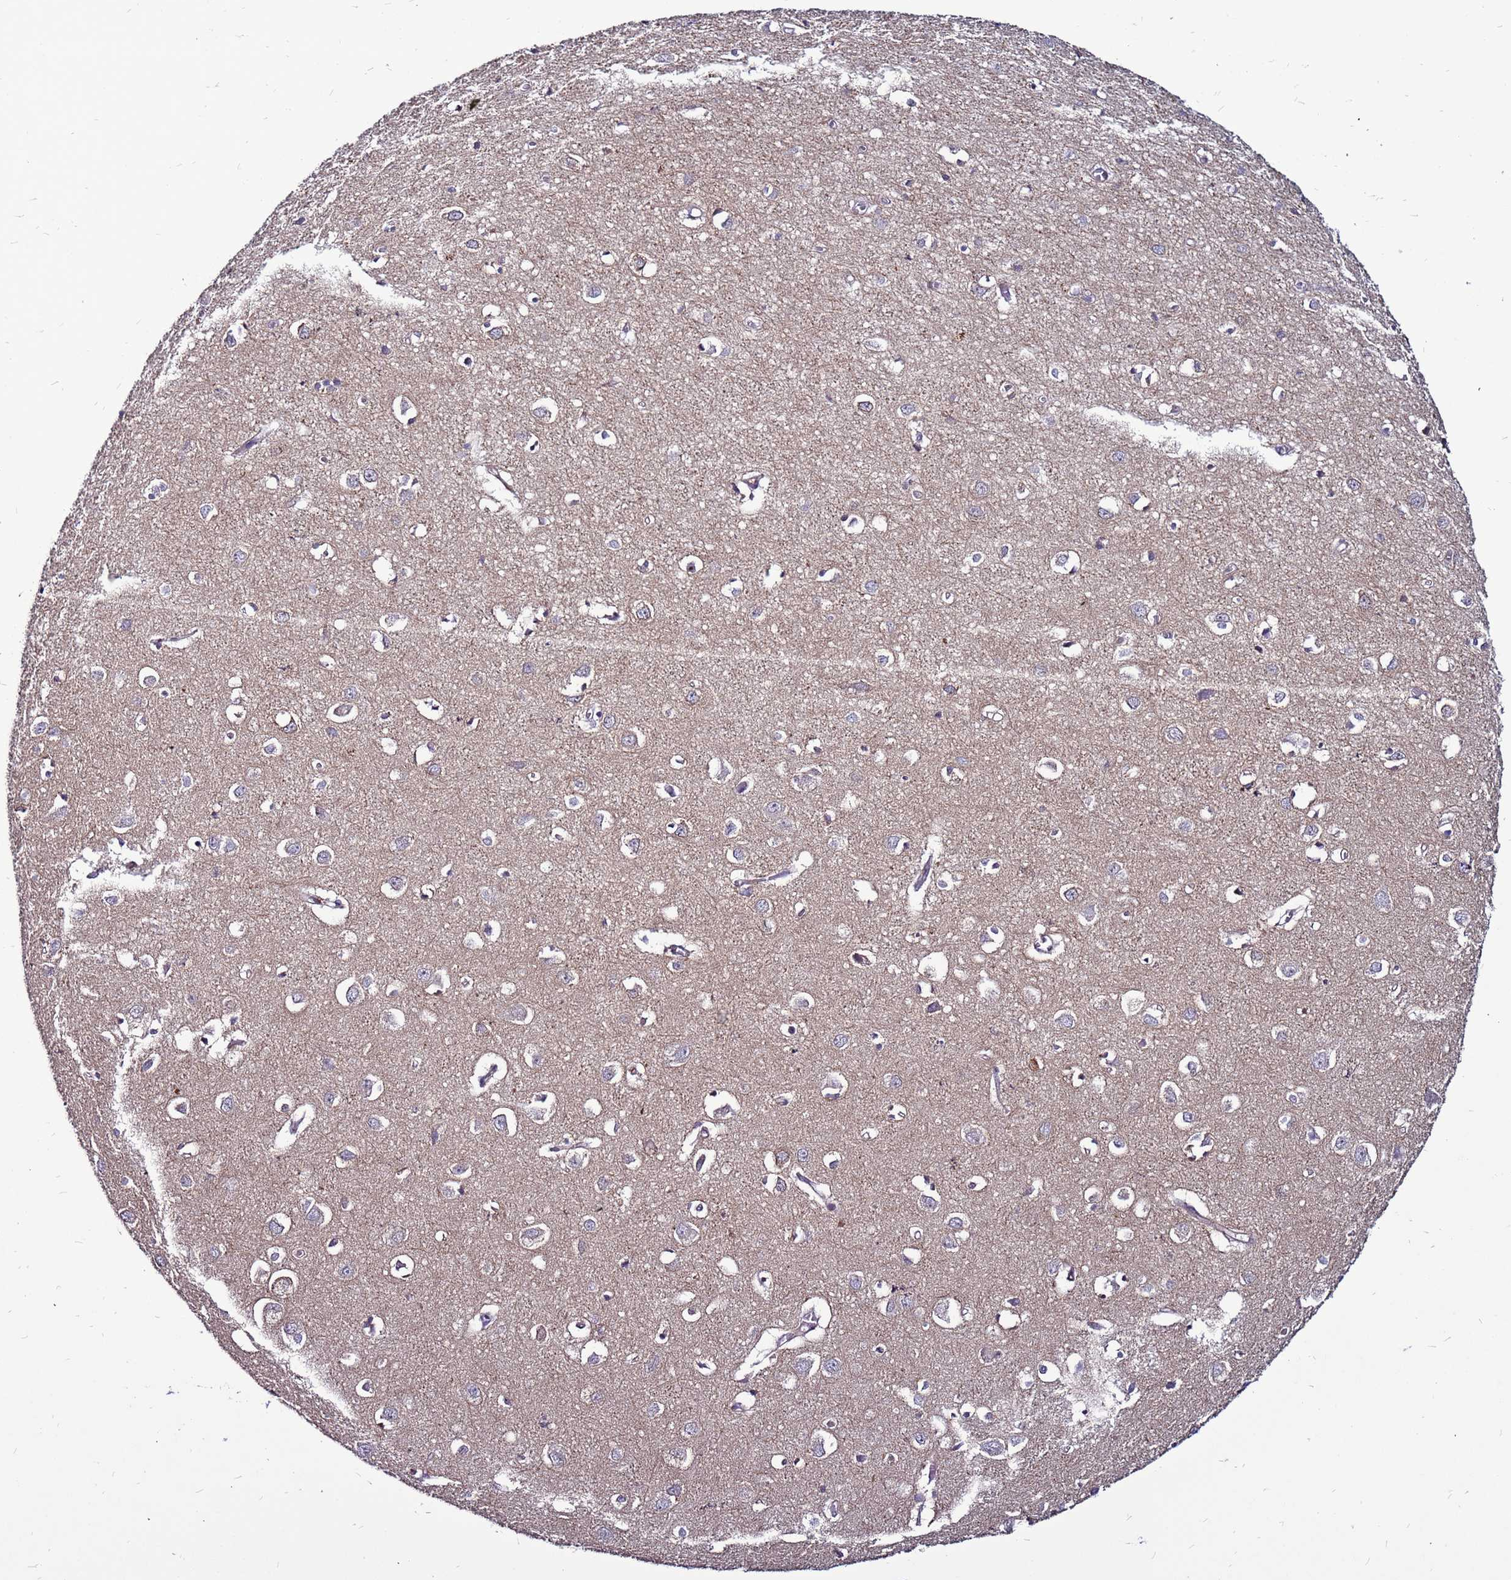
{"staining": {"intensity": "negative", "quantity": "none", "location": "none"}, "tissue": "cerebral cortex", "cell_type": "Endothelial cells", "image_type": "normal", "snomed": [{"axis": "morphology", "description": "Normal tissue, NOS"}, {"axis": "topography", "description": "Cerebral cortex"}], "caption": "IHC of benign human cerebral cortex shows no expression in endothelial cells. (DAB IHC, high magnification).", "gene": "GPN3", "patient": {"sex": "female", "age": 64}}